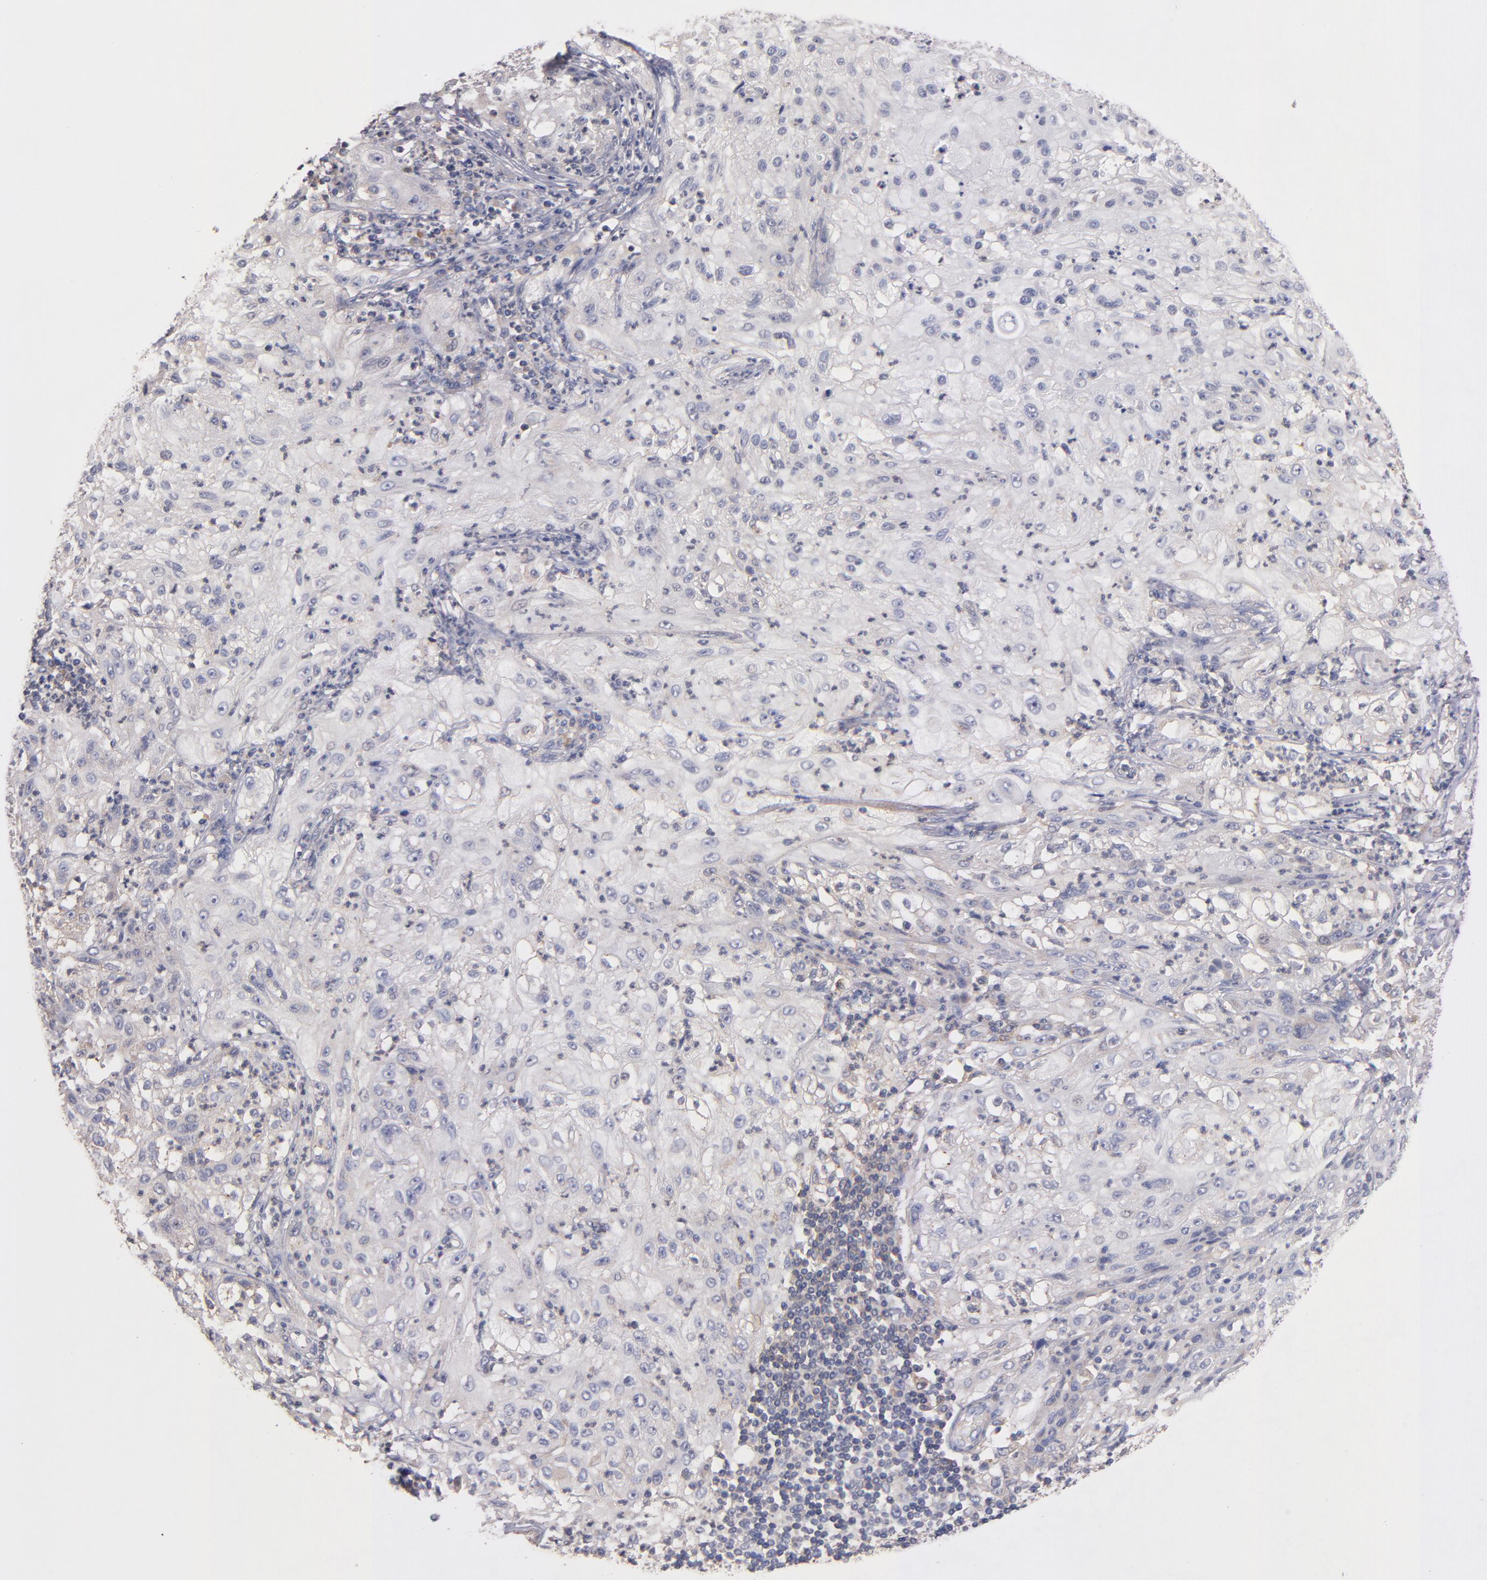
{"staining": {"intensity": "weak", "quantity": "<25%", "location": "cytoplasmic/membranous"}, "tissue": "lung cancer", "cell_type": "Tumor cells", "image_type": "cancer", "snomed": [{"axis": "morphology", "description": "Inflammation, NOS"}, {"axis": "morphology", "description": "Squamous cell carcinoma, NOS"}, {"axis": "topography", "description": "Lymph node"}, {"axis": "topography", "description": "Soft tissue"}, {"axis": "topography", "description": "Lung"}], "caption": "Tumor cells show no significant protein positivity in squamous cell carcinoma (lung). (Stains: DAB immunohistochemistry with hematoxylin counter stain, Microscopy: brightfield microscopy at high magnification).", "gene": "DACT1", "patient": {"sex": "male", "age": 66}}